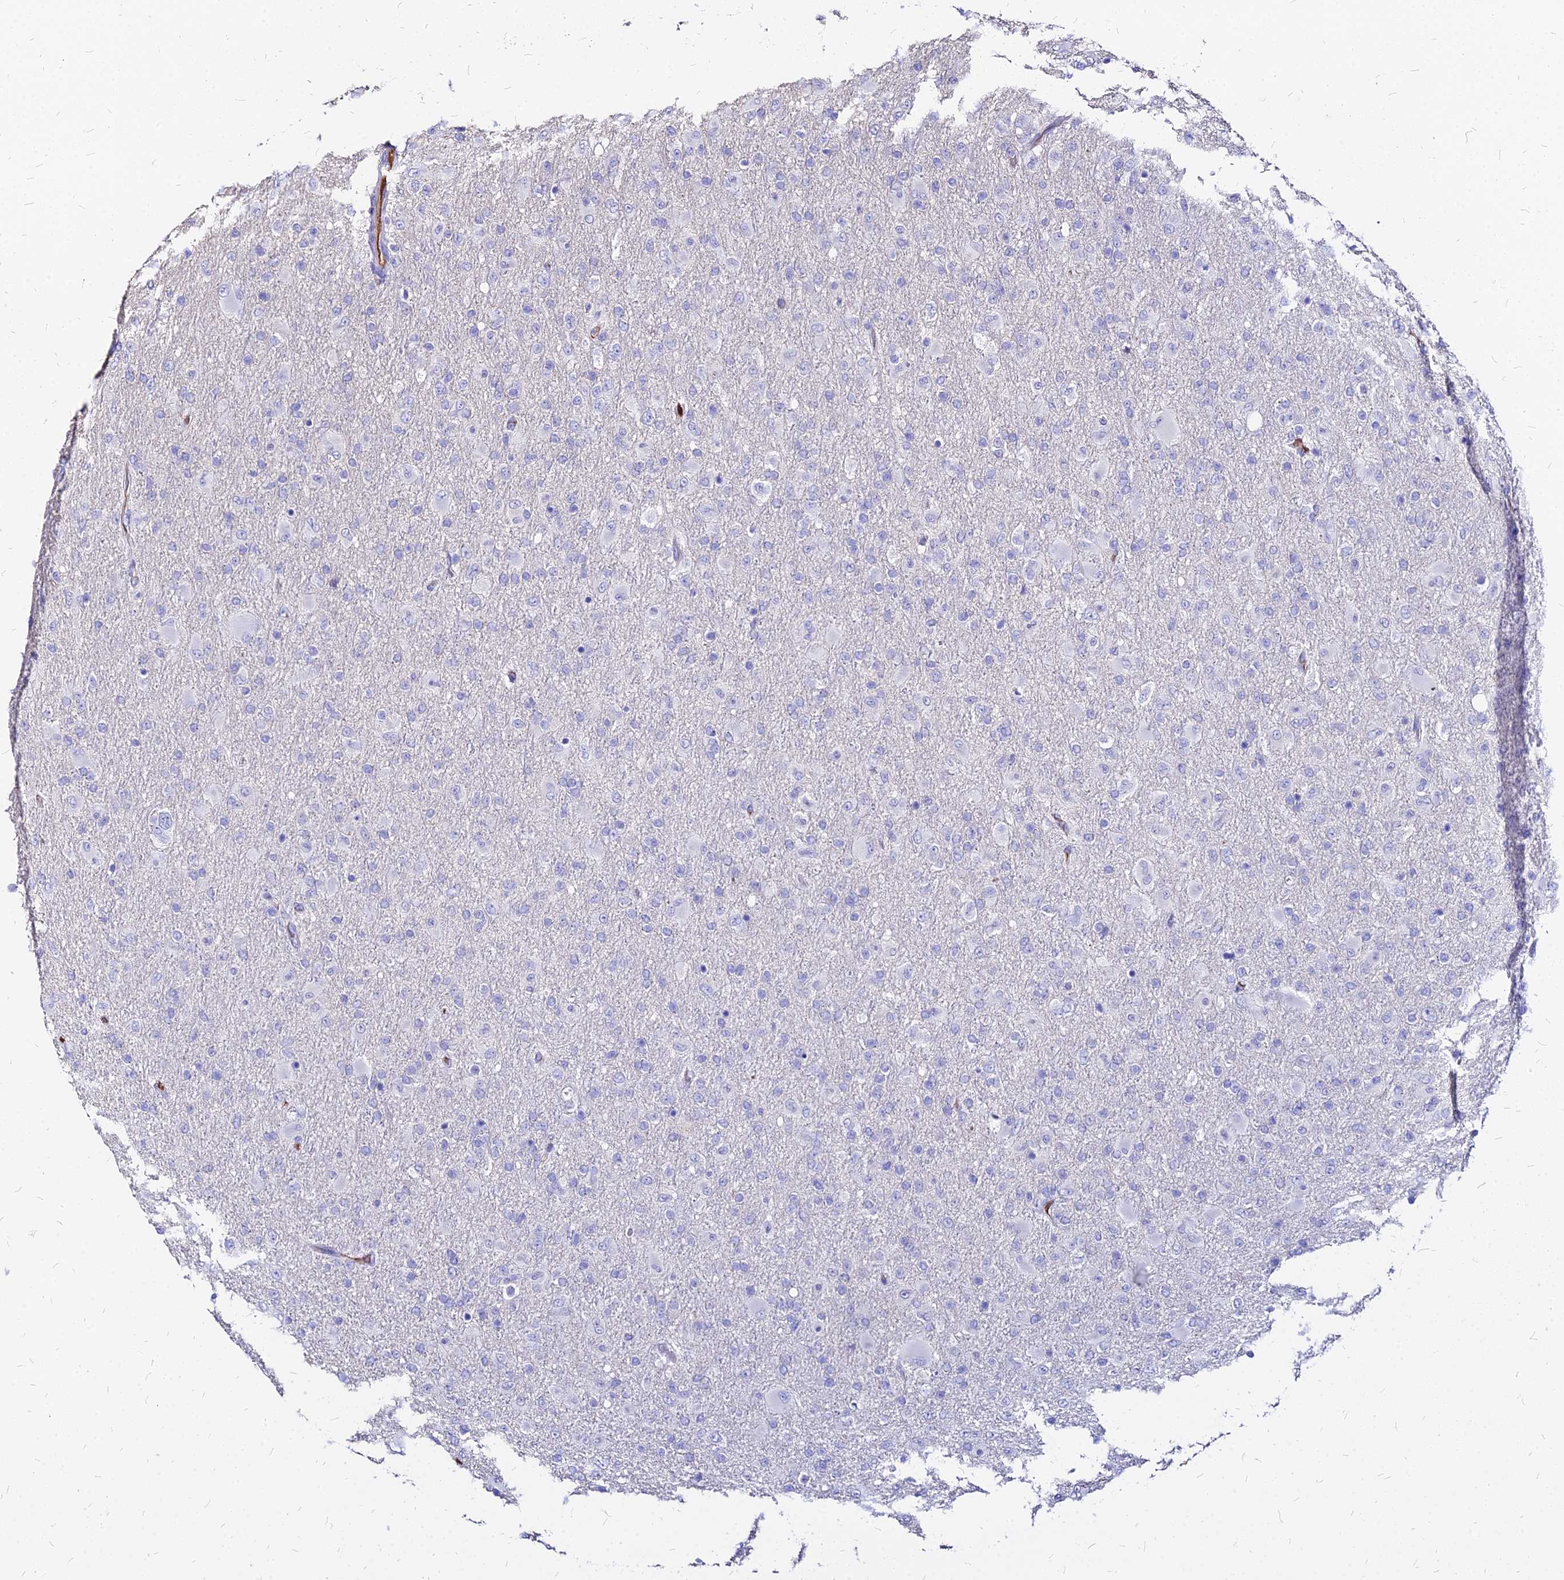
{"staining": {"intensity": "negative", "quantity": "none", "location": "none"}, "tissue": "glioma", "cell_type": "Tumor cells", "image_type": "cancer", "snomed": [{"axis": "morphology", "description": "Glioma, malignant, Low grade"}, {"axis": "topography", "description": "Brain"}], "caption": "The immunohistochemistry (IHC) image has no significant expression in tumor cells of glioma tissue. (Stains: DAB immunohistochemistry with hematoxylin counter stain, Microscopy: brightfield microscopy at high magnification).", "gene": "NME5", "patient": {"sex": "male", "age": 65}}